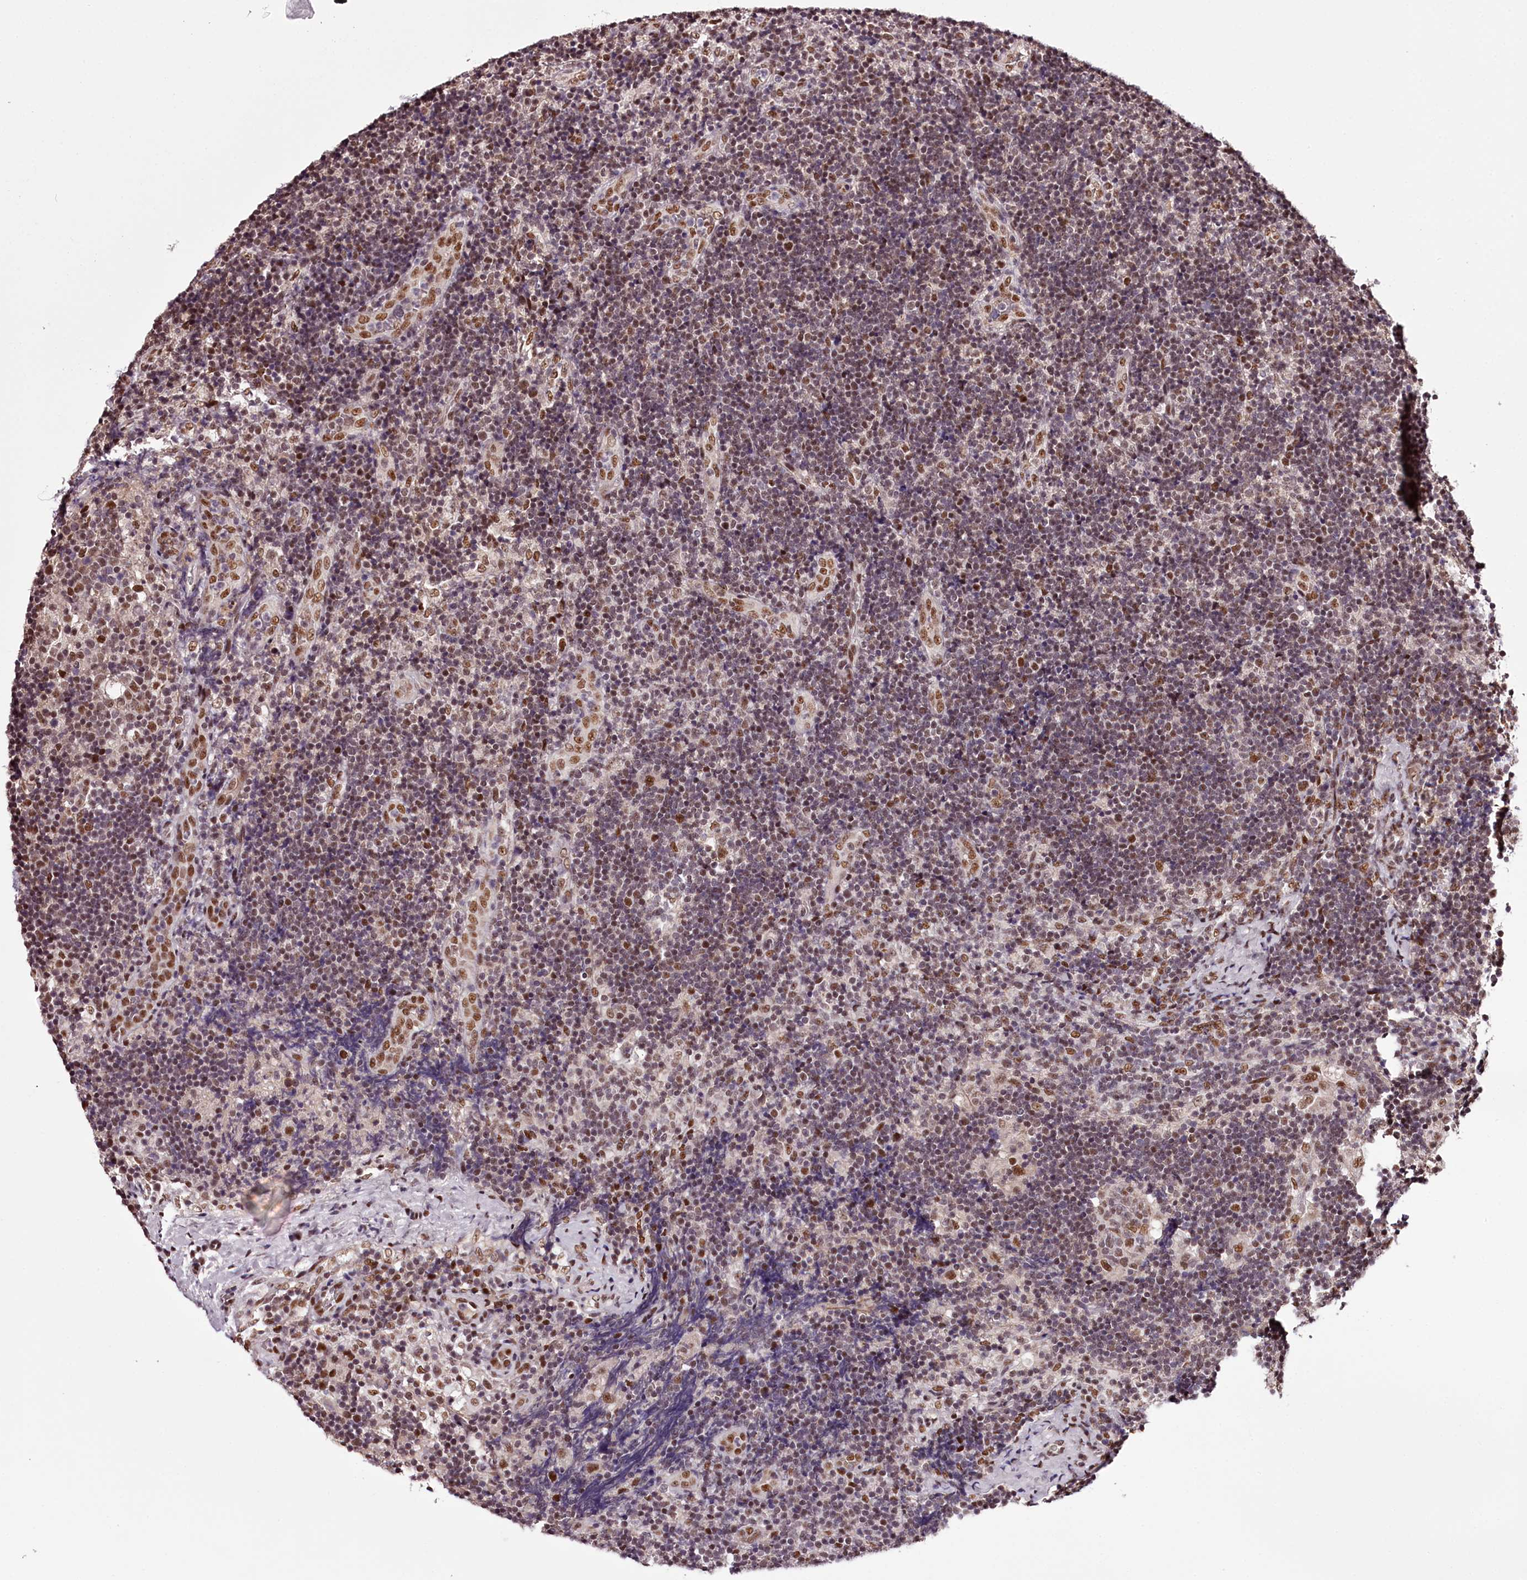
{"staining": {"intensity": "moderate", "quantity": "25%-75%", "location": "nuclear"}, "tissue": "lymph node", "cell_type": "Germinal center cells", "image_type": "normal", "snomed": [{"axis": "morphology", "description": "Normal tissue, NOS"}, {"axis": "topography", "description": "Lymph node"}], "caption": "Germinal center cells show medium levels of moderate nuclear expression in approximately 25%-75% of cells in unremarkable lymph node. Immunohistochemistry (ihc) stains the protein in brown and the nuclei are stained blue.", "gene": "TTC33", "patient": {"sex": "female", "age": 22}}